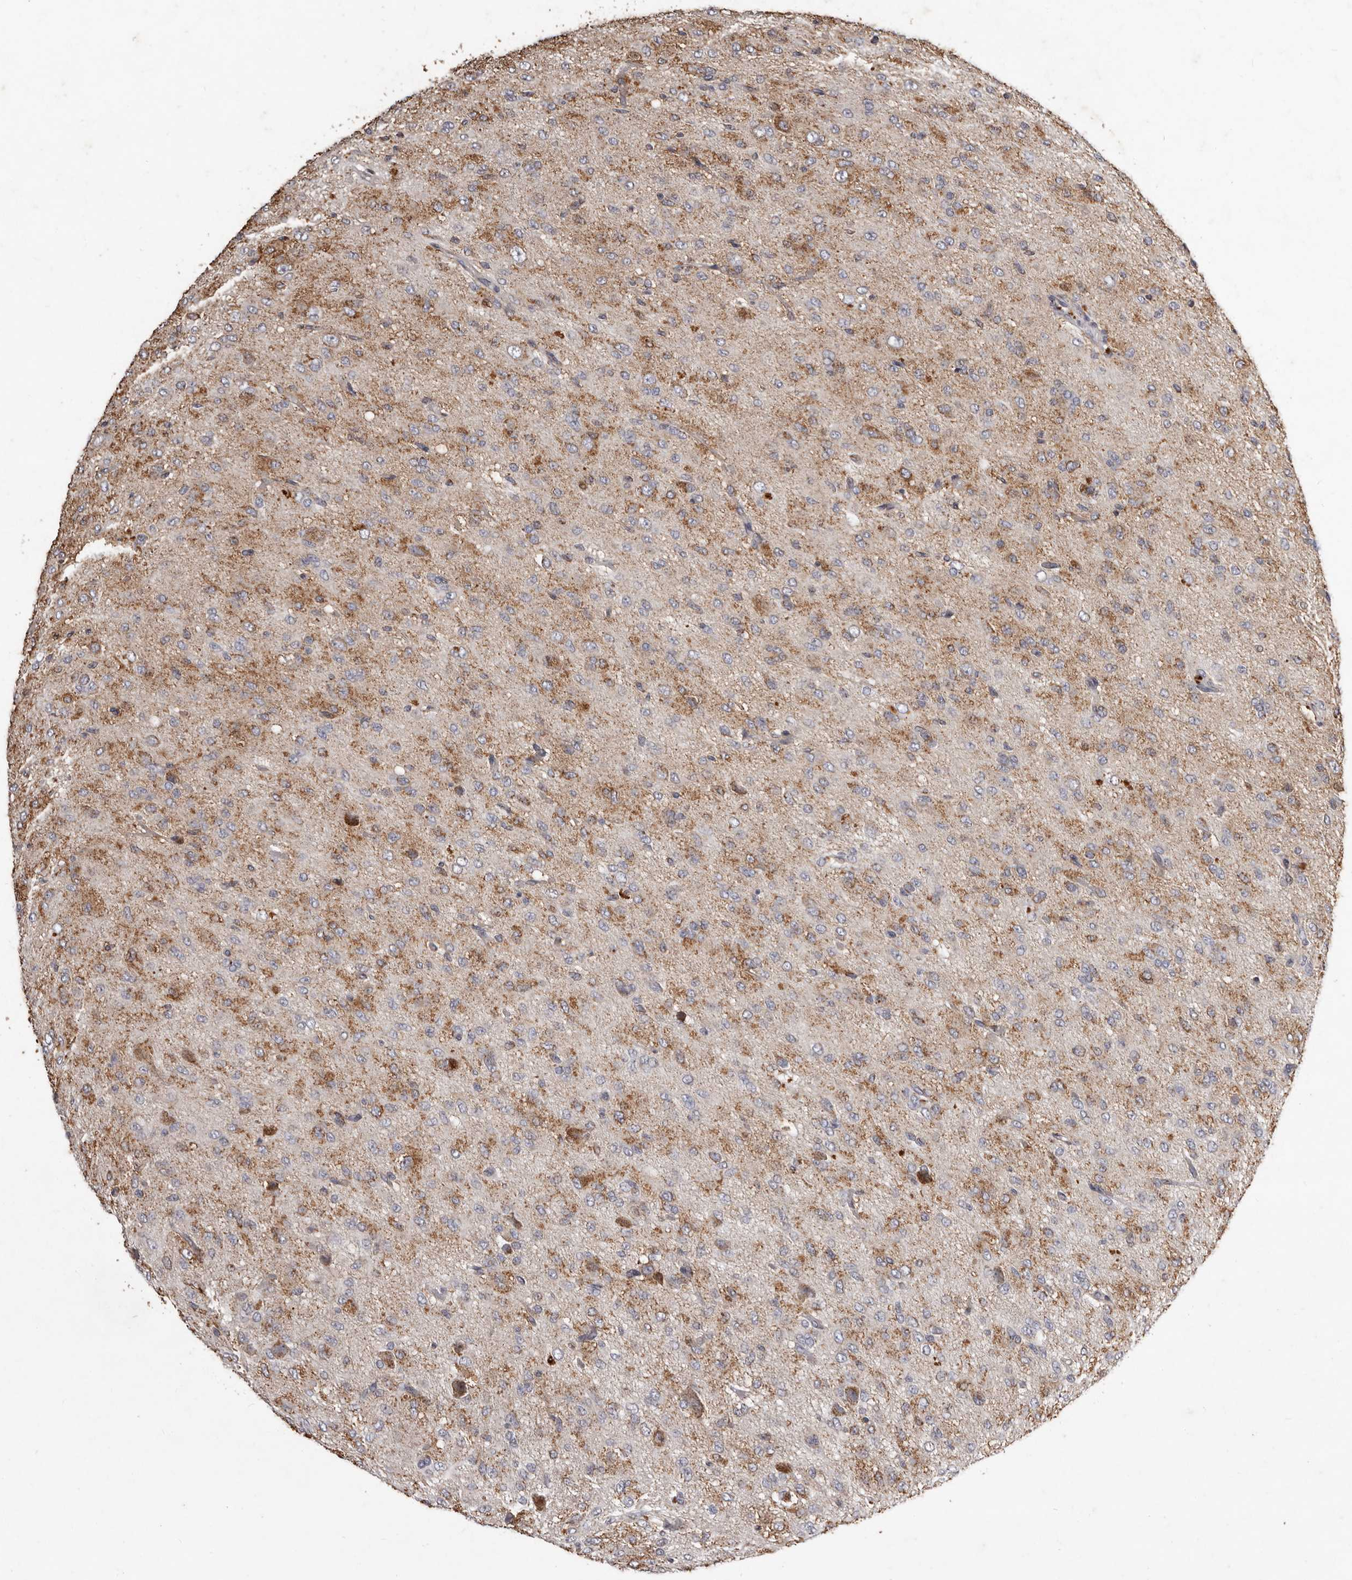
{"staining": {"intensity": "moderate", "quantity": "25%-75%", "location": "cytoplasmic/membranous"}, "tissue": "glioma", "cell_type": "Tumor cells", "image_type": "cancer", "snomed": [{"axis": "morphology", "description": "Glioma, malignant, High grade"}, {"axis": "topography", "description": "Brain"}], "caption": "Tumor cells demonstrate moderate cytoplasmic/membranous staining in about 25%-75% of cells in glioma. The protein of interest is stained brown, and the nuclei are stained in blue (DAB IHC with brightfield microscopy, high magnification).", "gene": "CXCL14", "patient": {"sex": "female", "age": 59}}